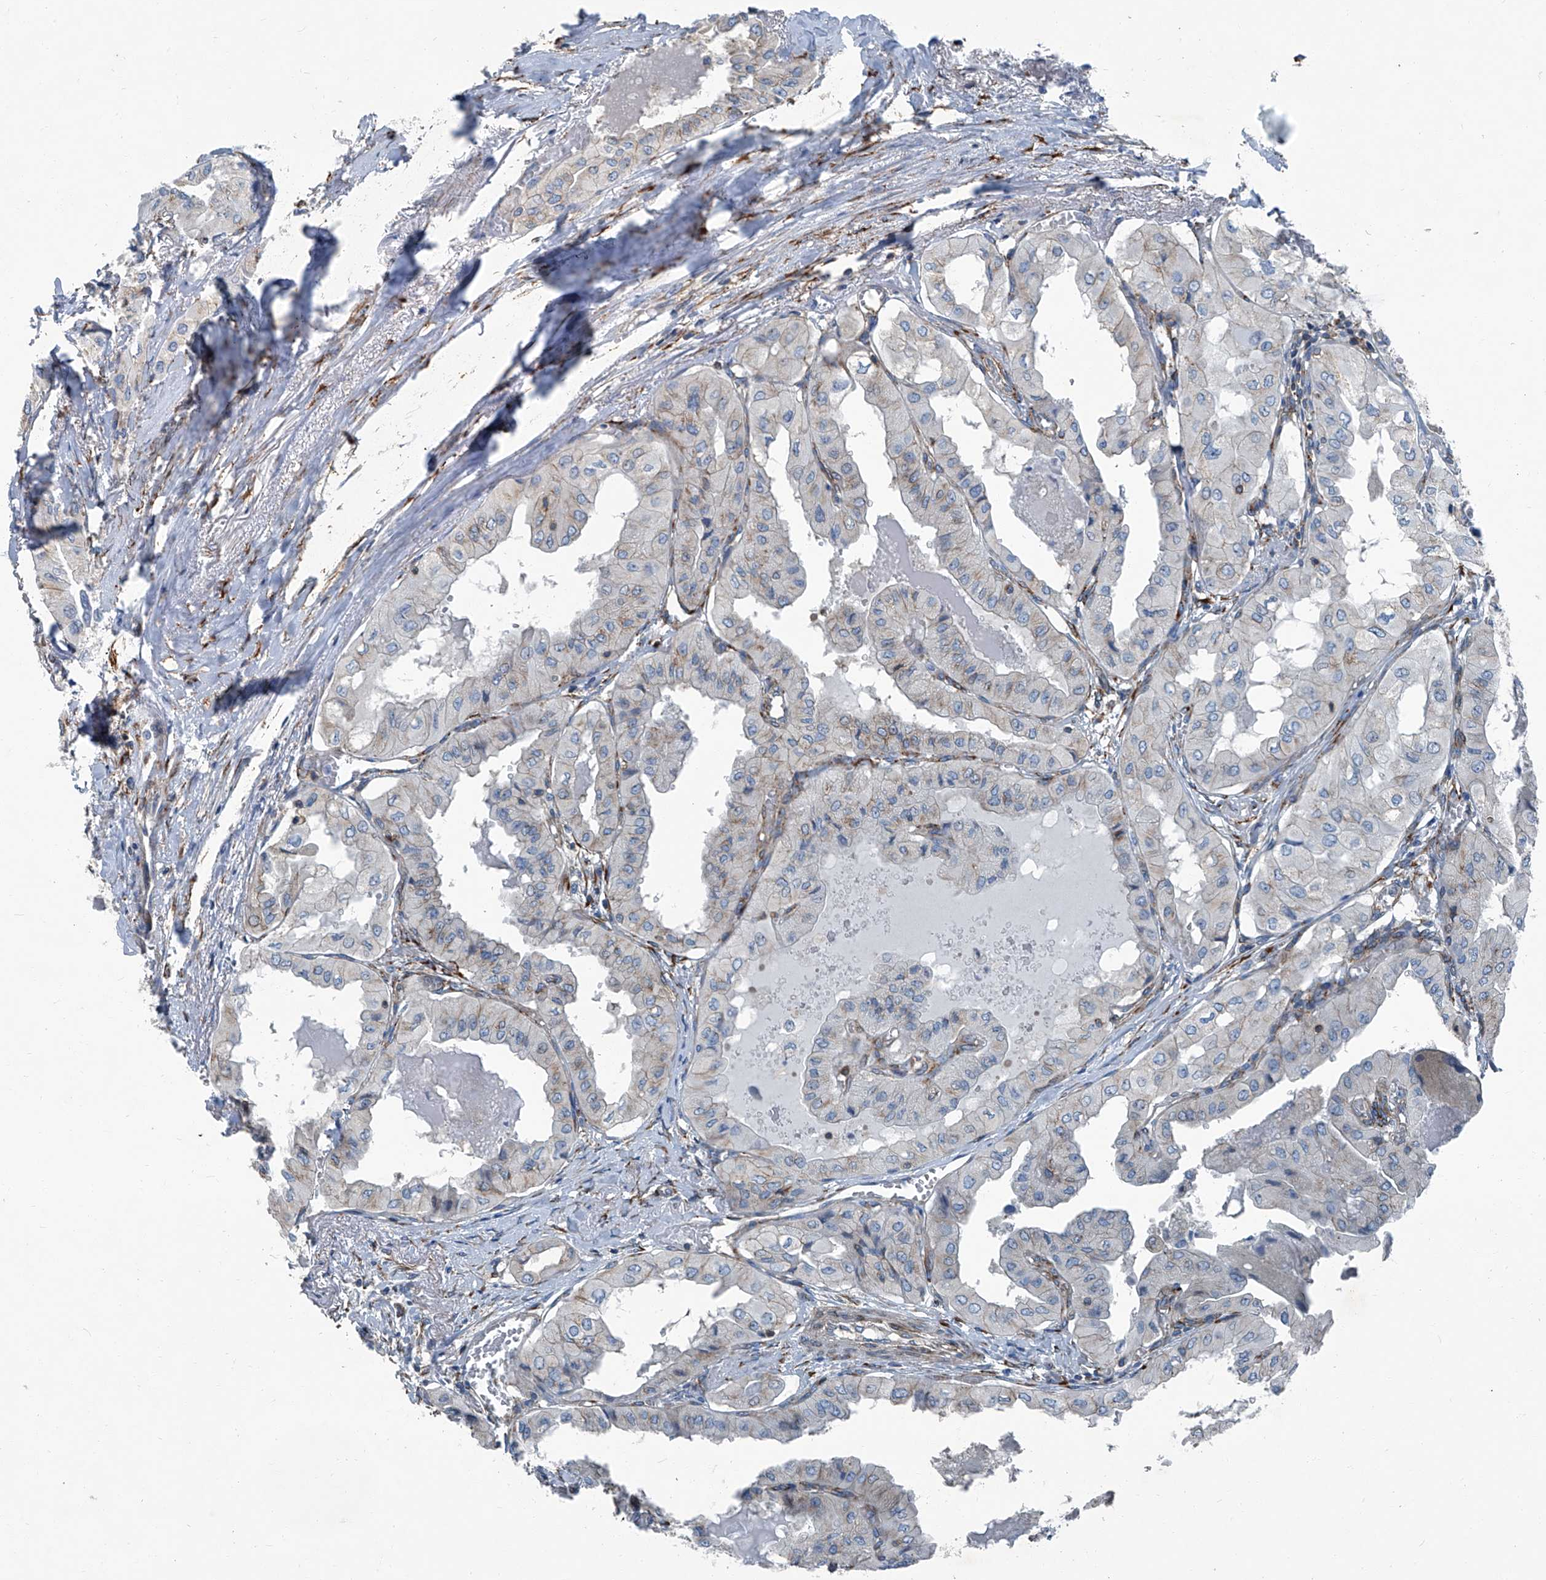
{"staining": {"intensity": "negative", "quantity": "none", "location": "none"}, "tissue": "thyroid cancer", "cell_type": "Tumor cells", "image_type": "cancer", "snomed": [{"axis": "morphology", "description": "Papillary adenocarcinoma, NOS"}, {"axis": "topography", "description": "Thyroid gland"}], "caption": "Tumor cells are negative for brown protein staining in thyroid papillary adenocarcinoma.", "gene": "SEPTIN7", "patient": {"sex": "female", "age": 59}}